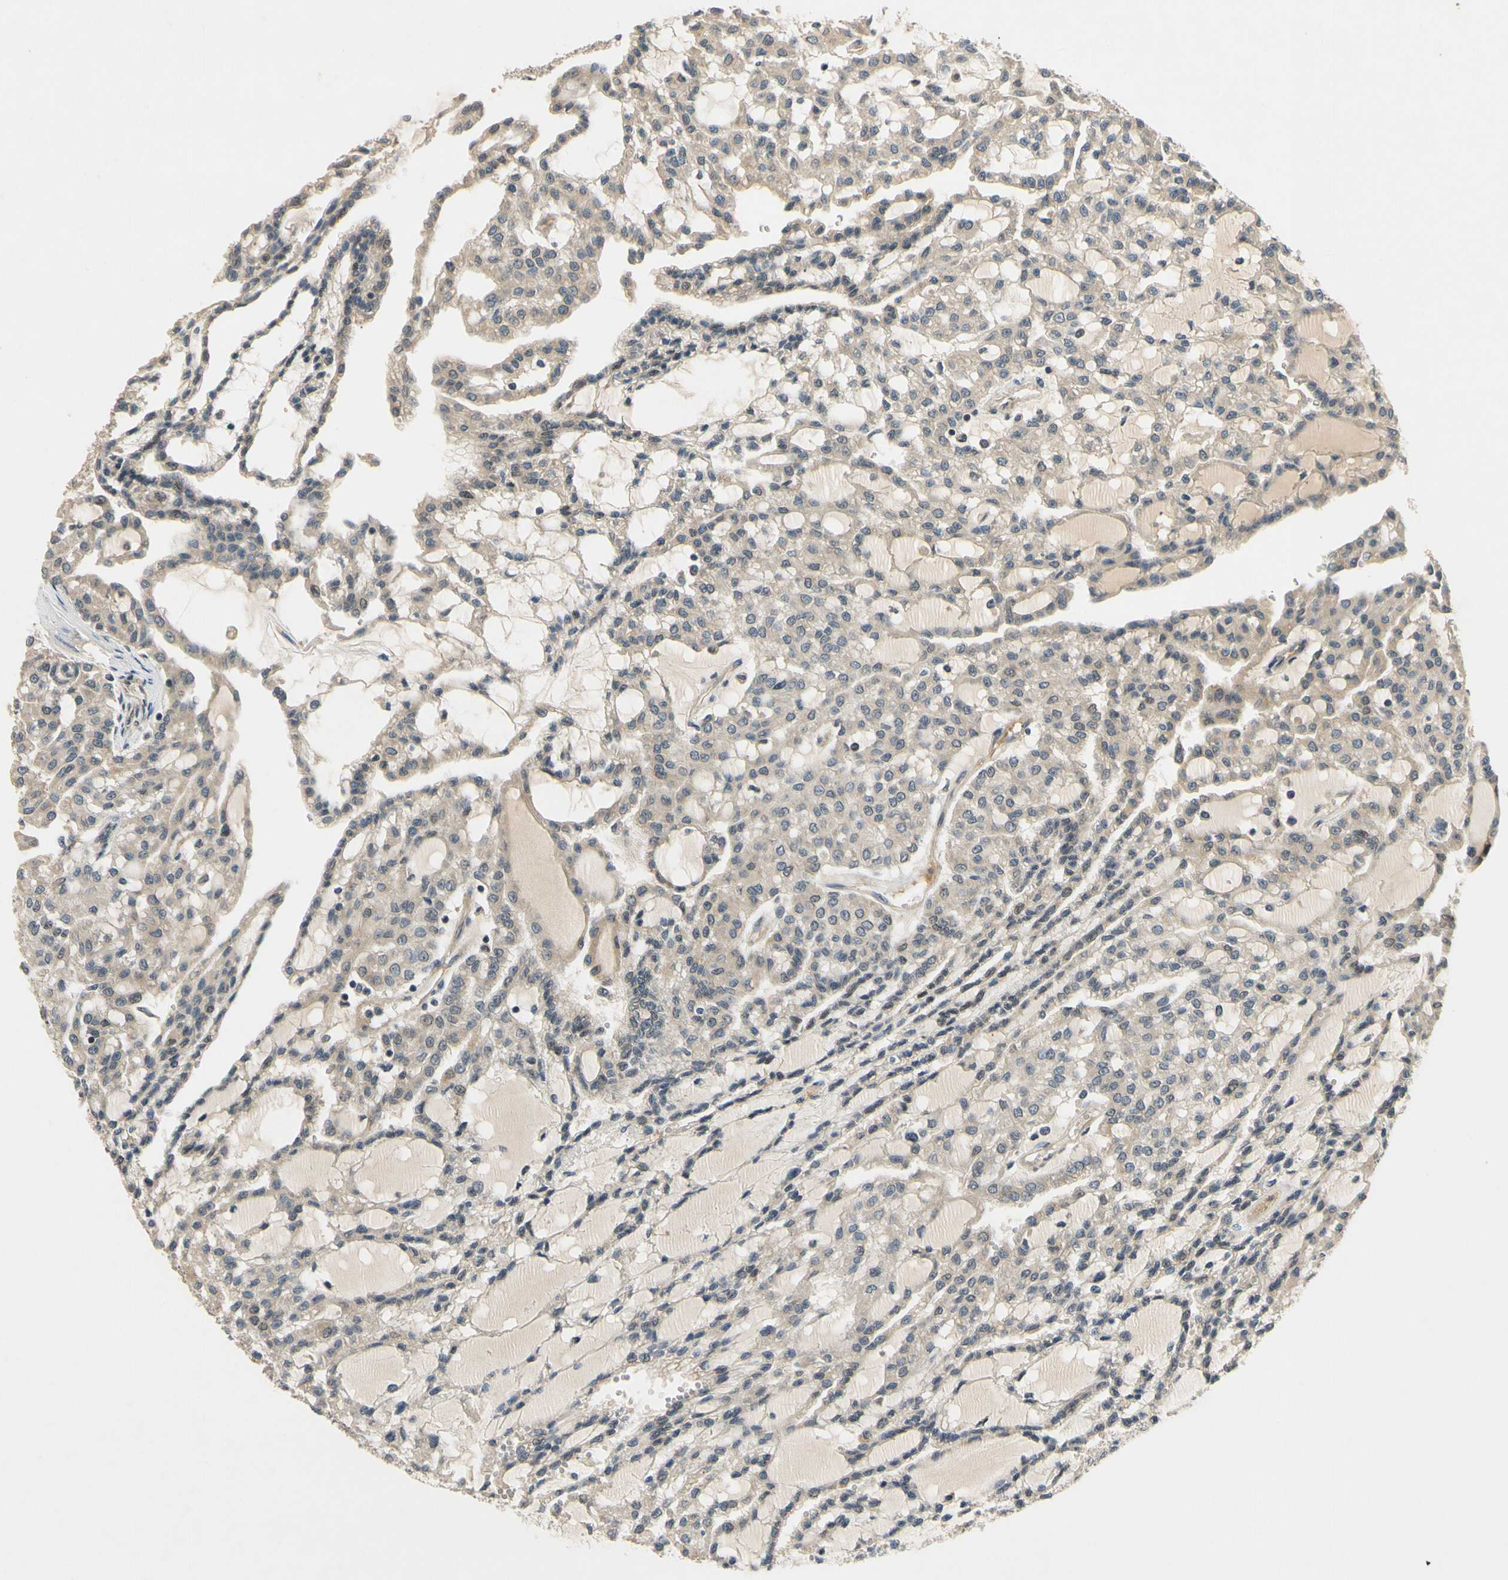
{"staining": {"intensity": "weak", "quantity": "<25%", "location": "nuclear"}, "tissue": "renal cancer", "cell_type": "Tumor cells", "image_type": "cancer", "snomed": [{"axis": "morphology", "description": "Adenocarcinoma, NOS"}, {"axis": "topography", "description": "Kidney"}], "caption": "Renal cancer (adenocarcinoma) was stained to show a protein in brown. There is no significant positivity in tumor cells.", "gene": "ALKBH3", "patient": {"sex": "male", "age": 63}}